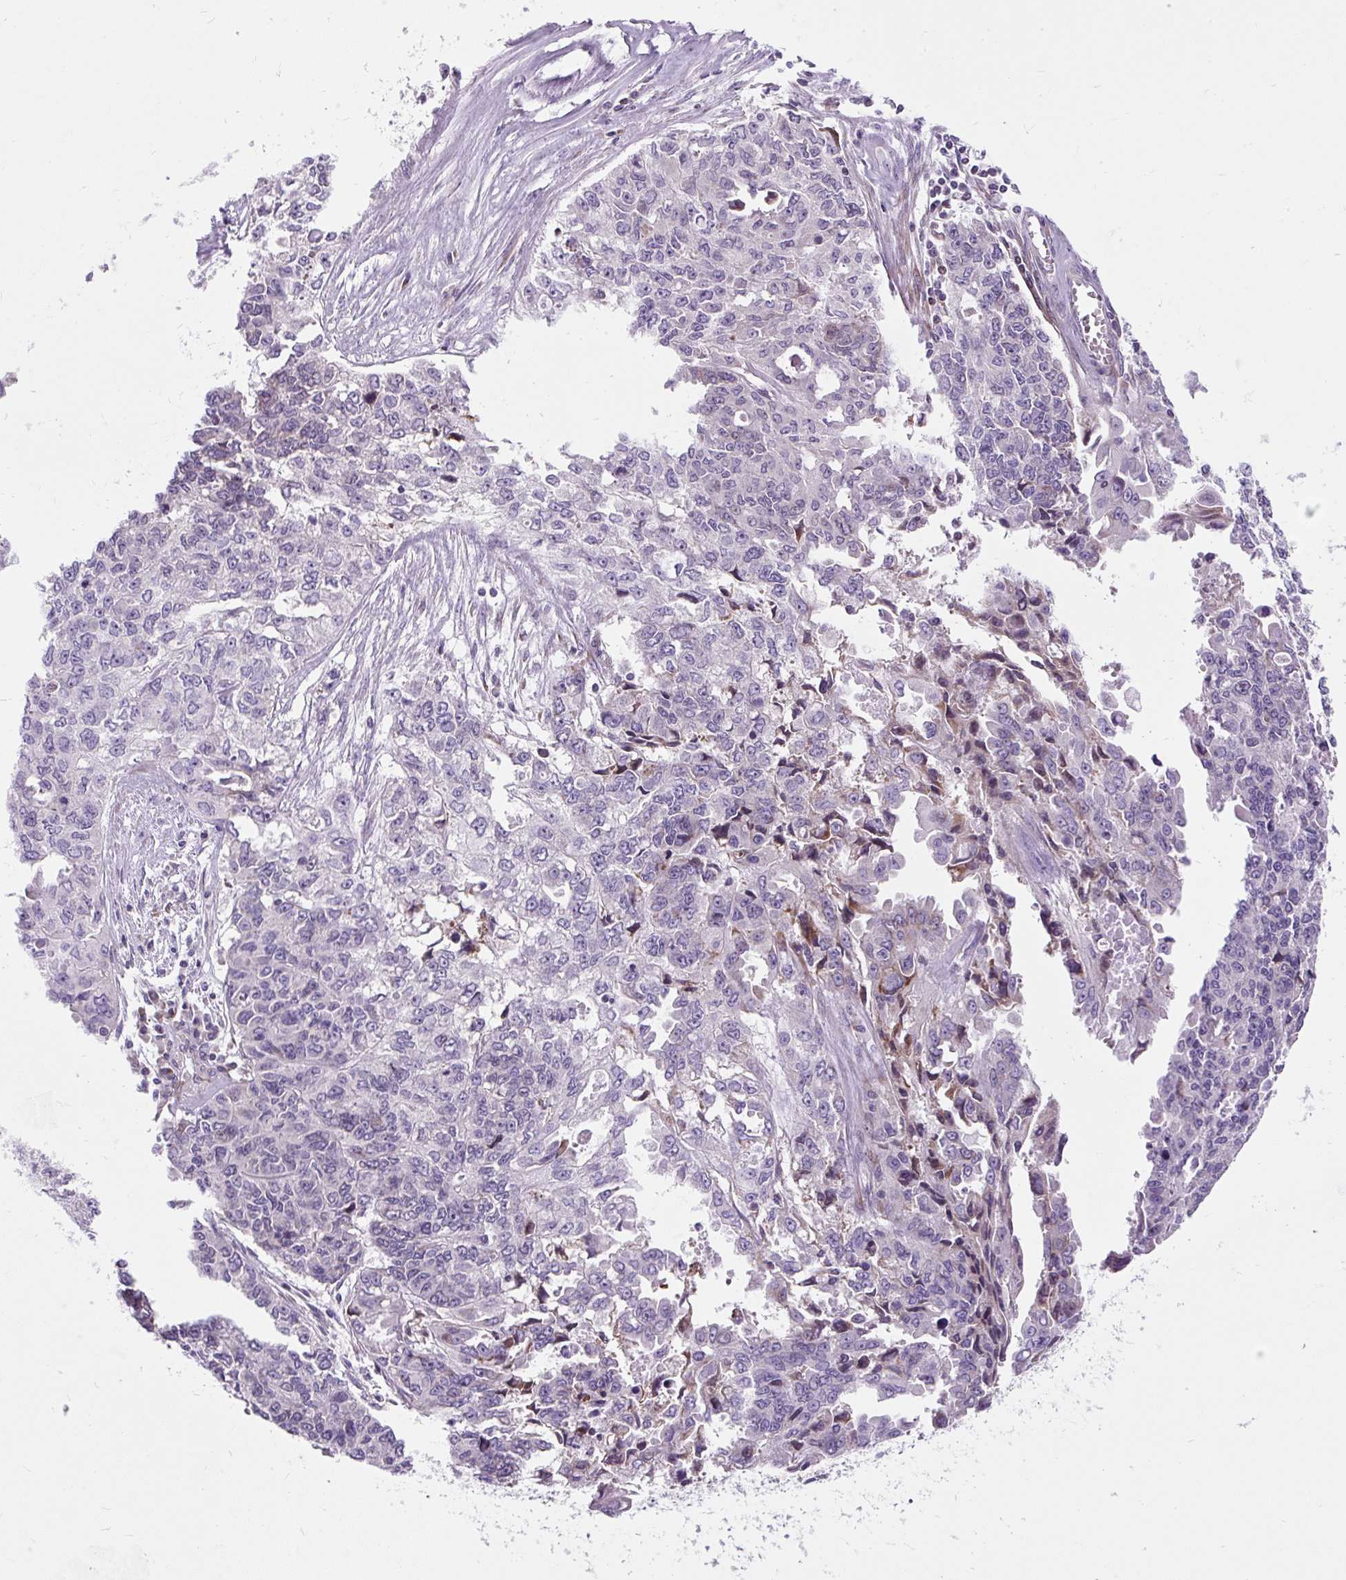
{"staining": {"intensity": "negative", "quantity": "none", "location": "none"}, "tissue": "endometrial cancer", "cell_type": "Tumor cells", "image_type": "cancer", "snomed": [{"axis": "morphology", "description": "Adenocarcinoma, NOS"}, {"axis": "topography", "description": "Uterus"}], "caption": "Protein analysis of endometrial cancer exhibits no significant positivity in tumor cells. (DAB (3,3'-diaminobenzidine) immunohistochemistry visualized using brightfield microscopy, high magnification).", "gene": "CISD3", "patient": {"sex": "female", "age": 79}}